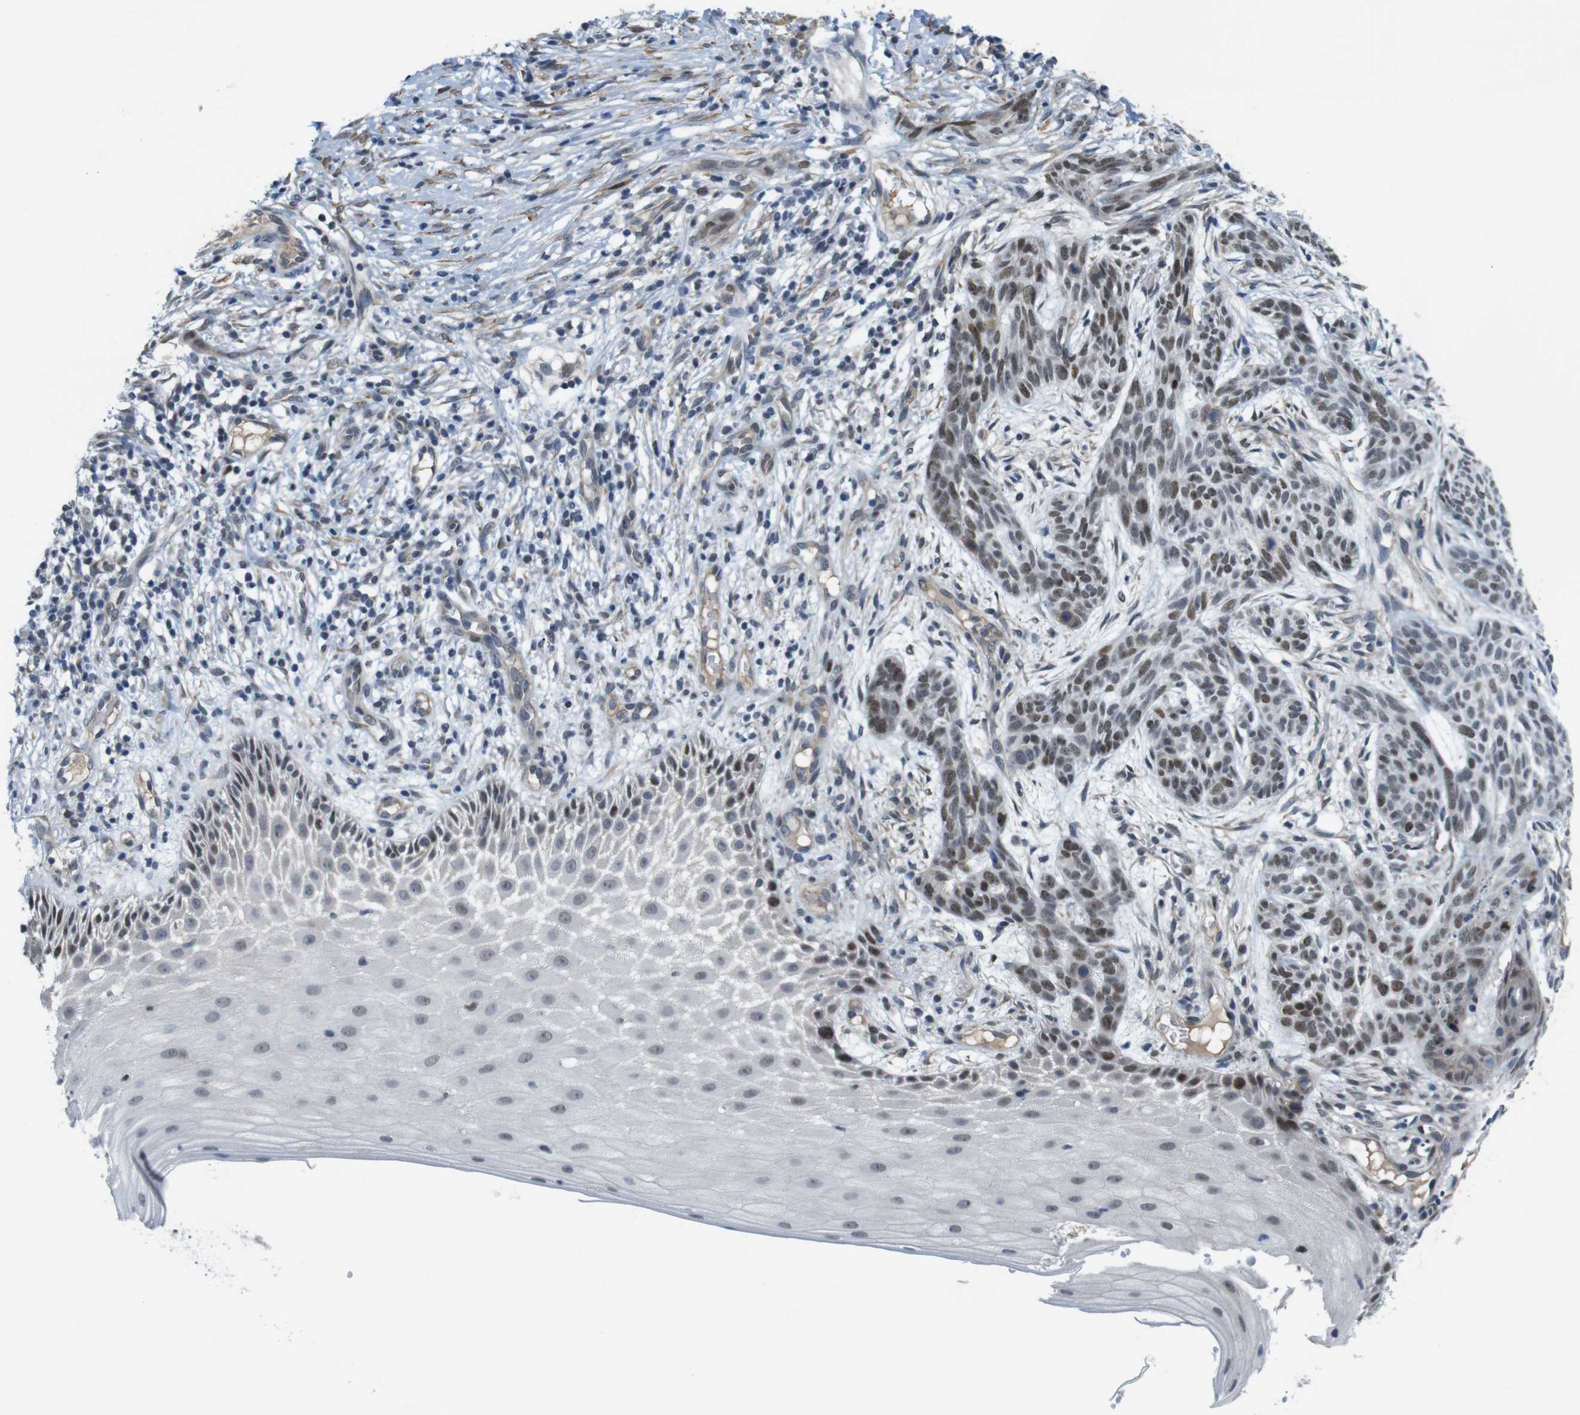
{"staining": {"intensity": "weak", "quantity": "25%-75%", "location": "nuclear"}, "tissue": "skin cancer", "cell_type": "Tumor cells", "image_type": "cancer", "snomed": [{"axis": "morphology", "description": "Basal cell carcinoma"}, {"axis": "topography", "description": "Skin"}], "caption": "Tumor cells reveal low levels of weak nuclear expression in about 25%-75% of cells in human skin basal cell carcinoma.", "gene": "SMCO2", "patient": {"sex": "female", "age": 59}}